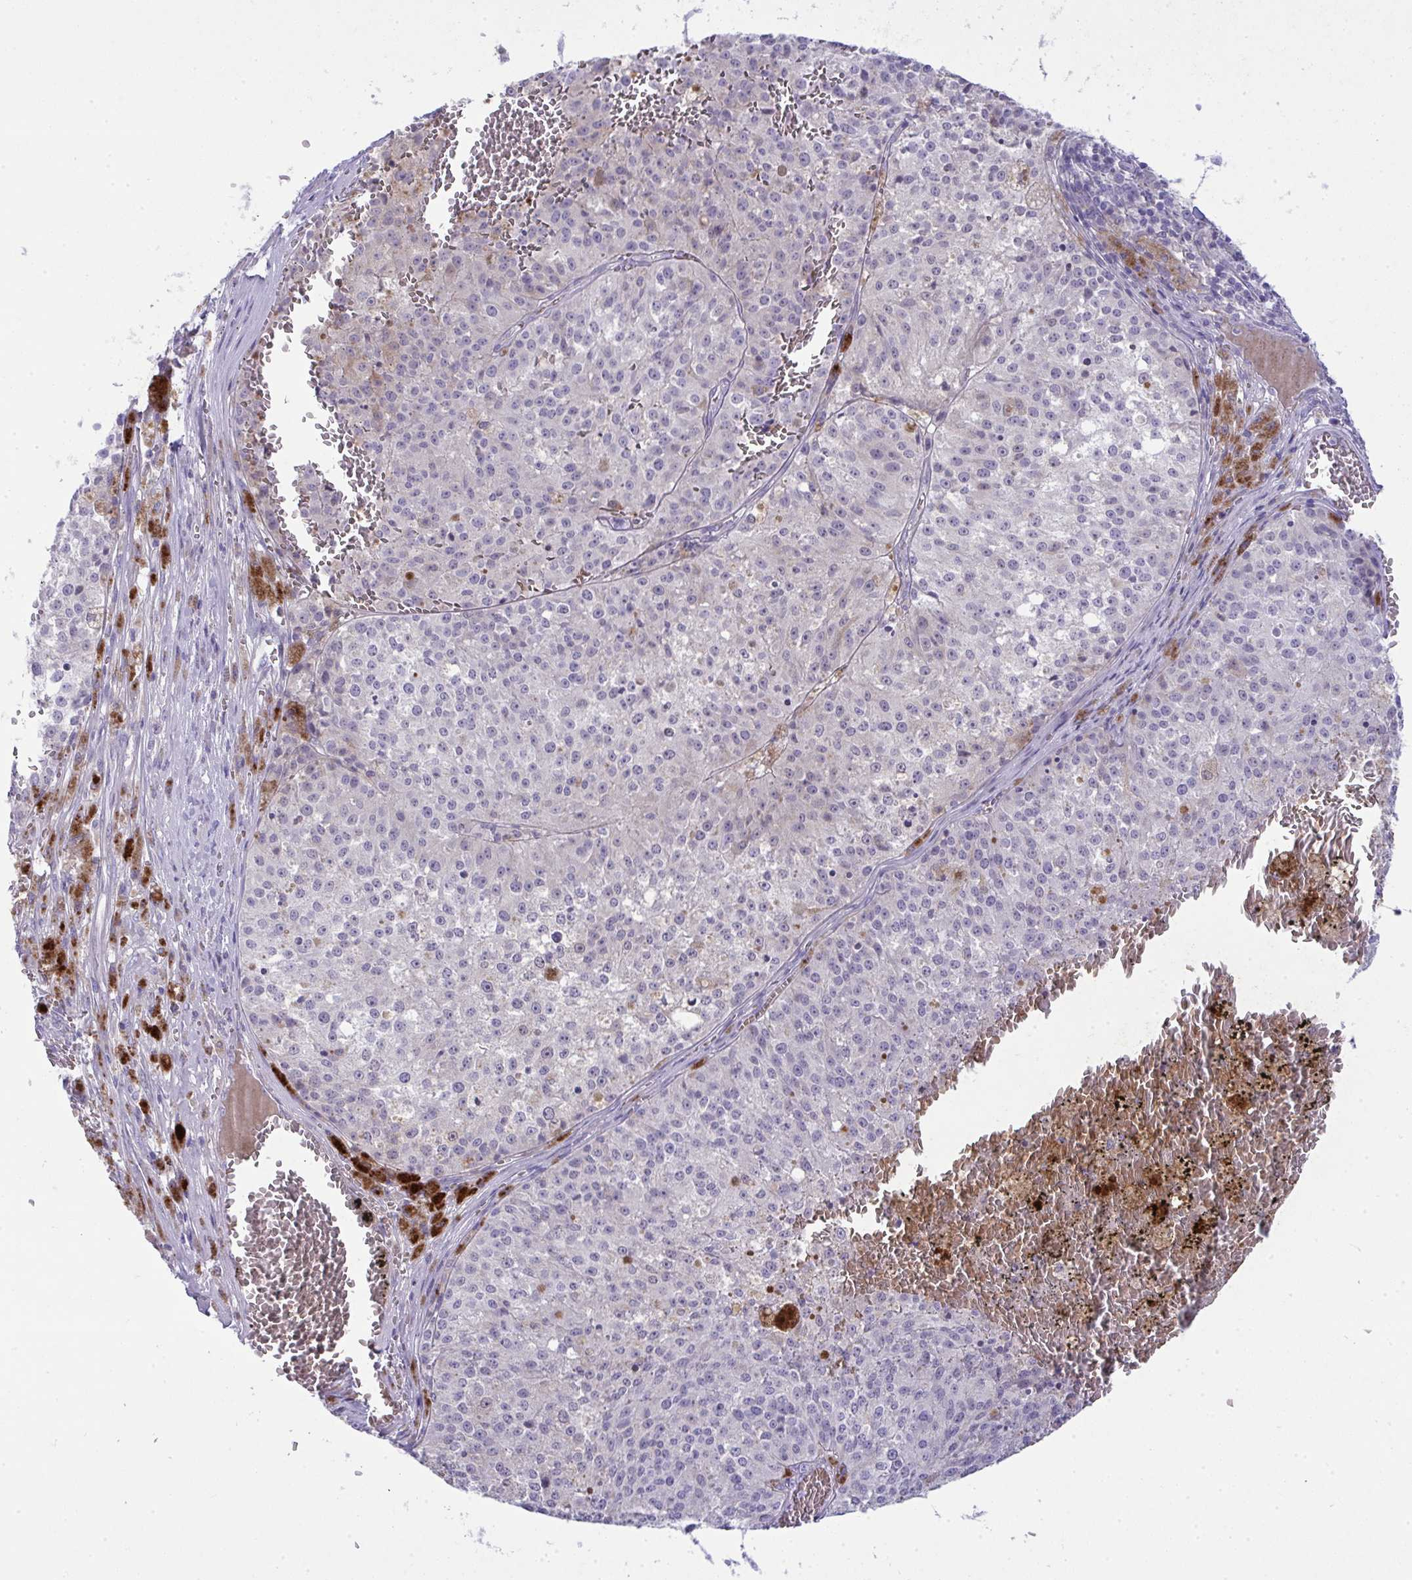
{"staining": {"intensity": "negative", "quantity": "none", "location": "none"}, "tissue": "melanoma", "cell_type": "Tumor cells", "image_type": "cancer", "snomed": [{"axis": "morphology", "description": "Malignant melanoma, Metastatic site"}, {"axis": "topography", "description": "Lymph node"}], "caption": "Immunohistochemistry (IHC) of human melanoma reveals no staining in tumor cells.", "gene": "SPTB", "patient": {"sex": "female", "age": 64}}